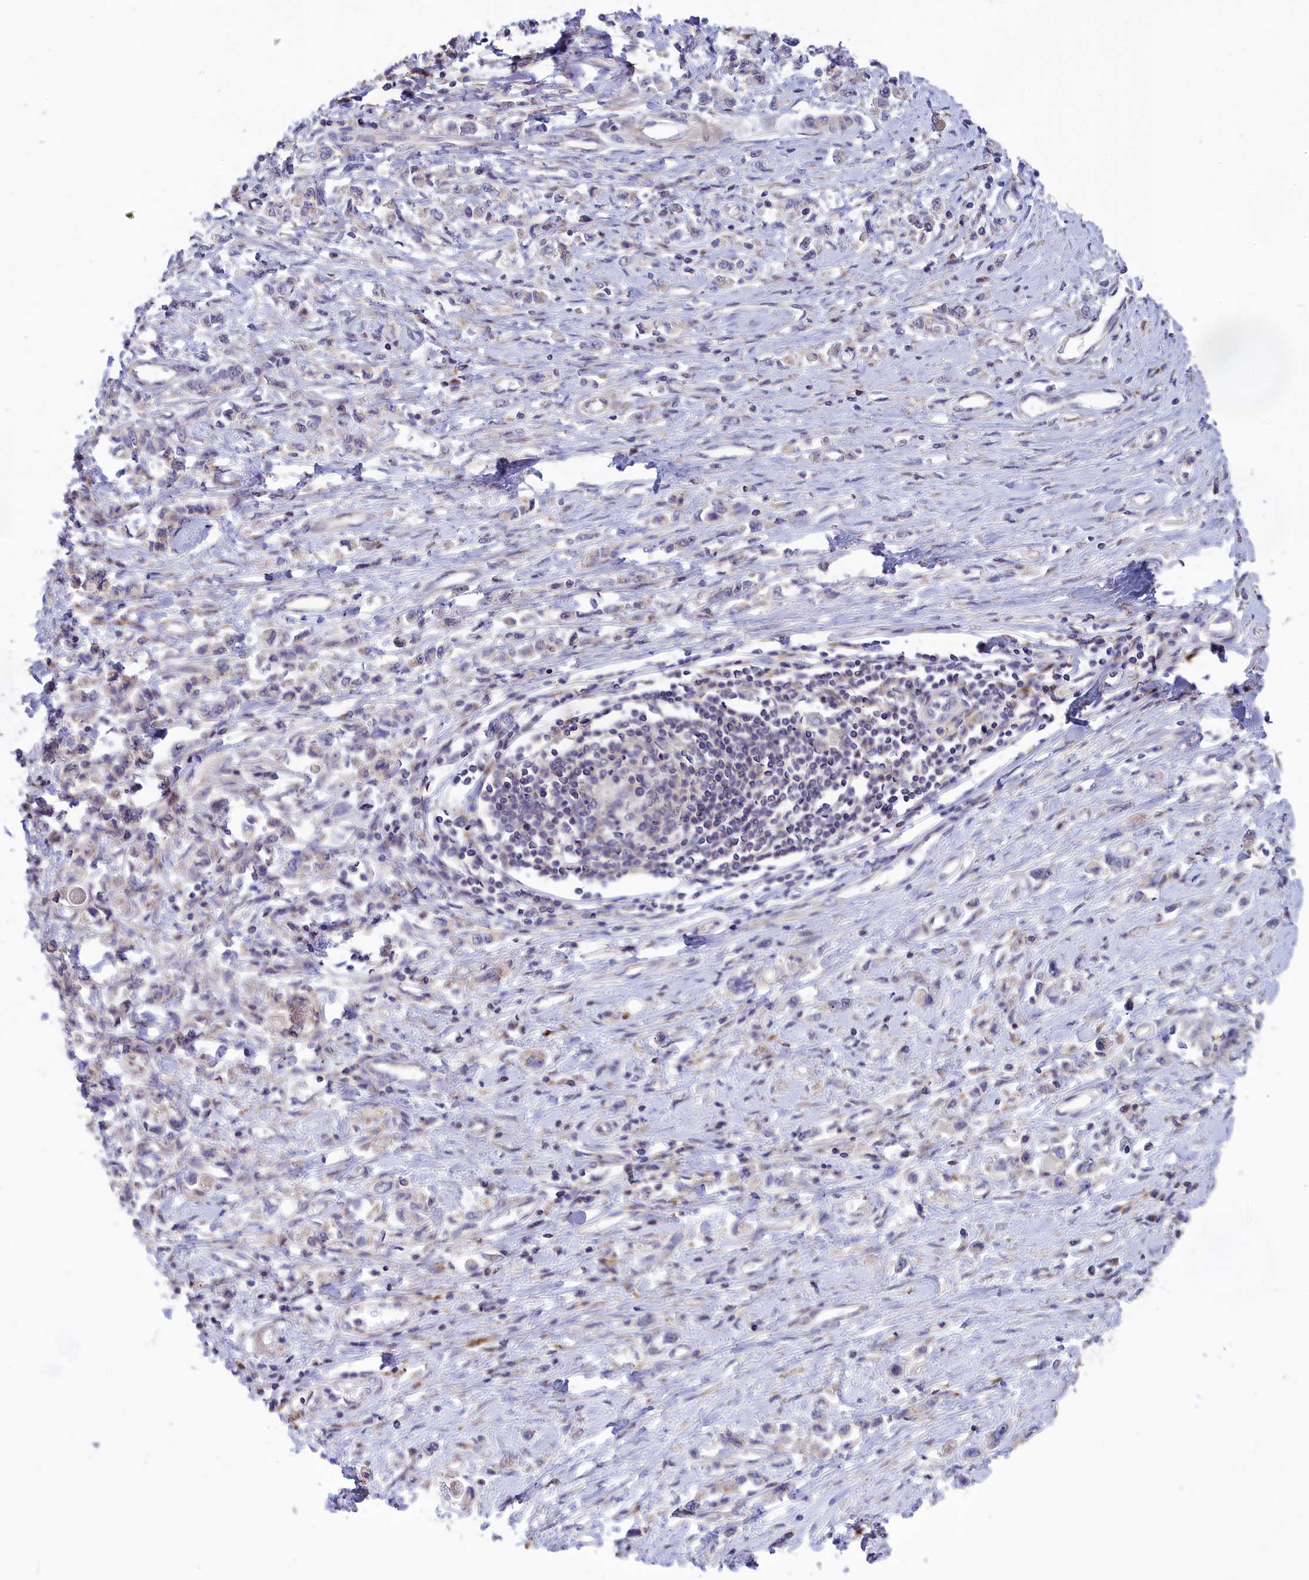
{"staining": {"intensity": "negative", "quantity": "none", "location": "none"}, "tissue": "stomach cancer", "cell_type": "Tumor cells", "image_type": "cancer", "snomed": [{"axis": "morphology", "description": "Adenocarcinoma, NOS"}, {"axis": "topography", "description": "Stomach"}], "caption": "A micrograph of human stomach cancer (adenocarcinoma) is negative for staining in tumor cells. Brightfield microscopy of immunohistochemistry (IHC) stained with DAB (brown) and hematoxylin (blue), captured at high magnification.", "gene": "BLTP2", "patient": {"sex": "female", "age": 76}}